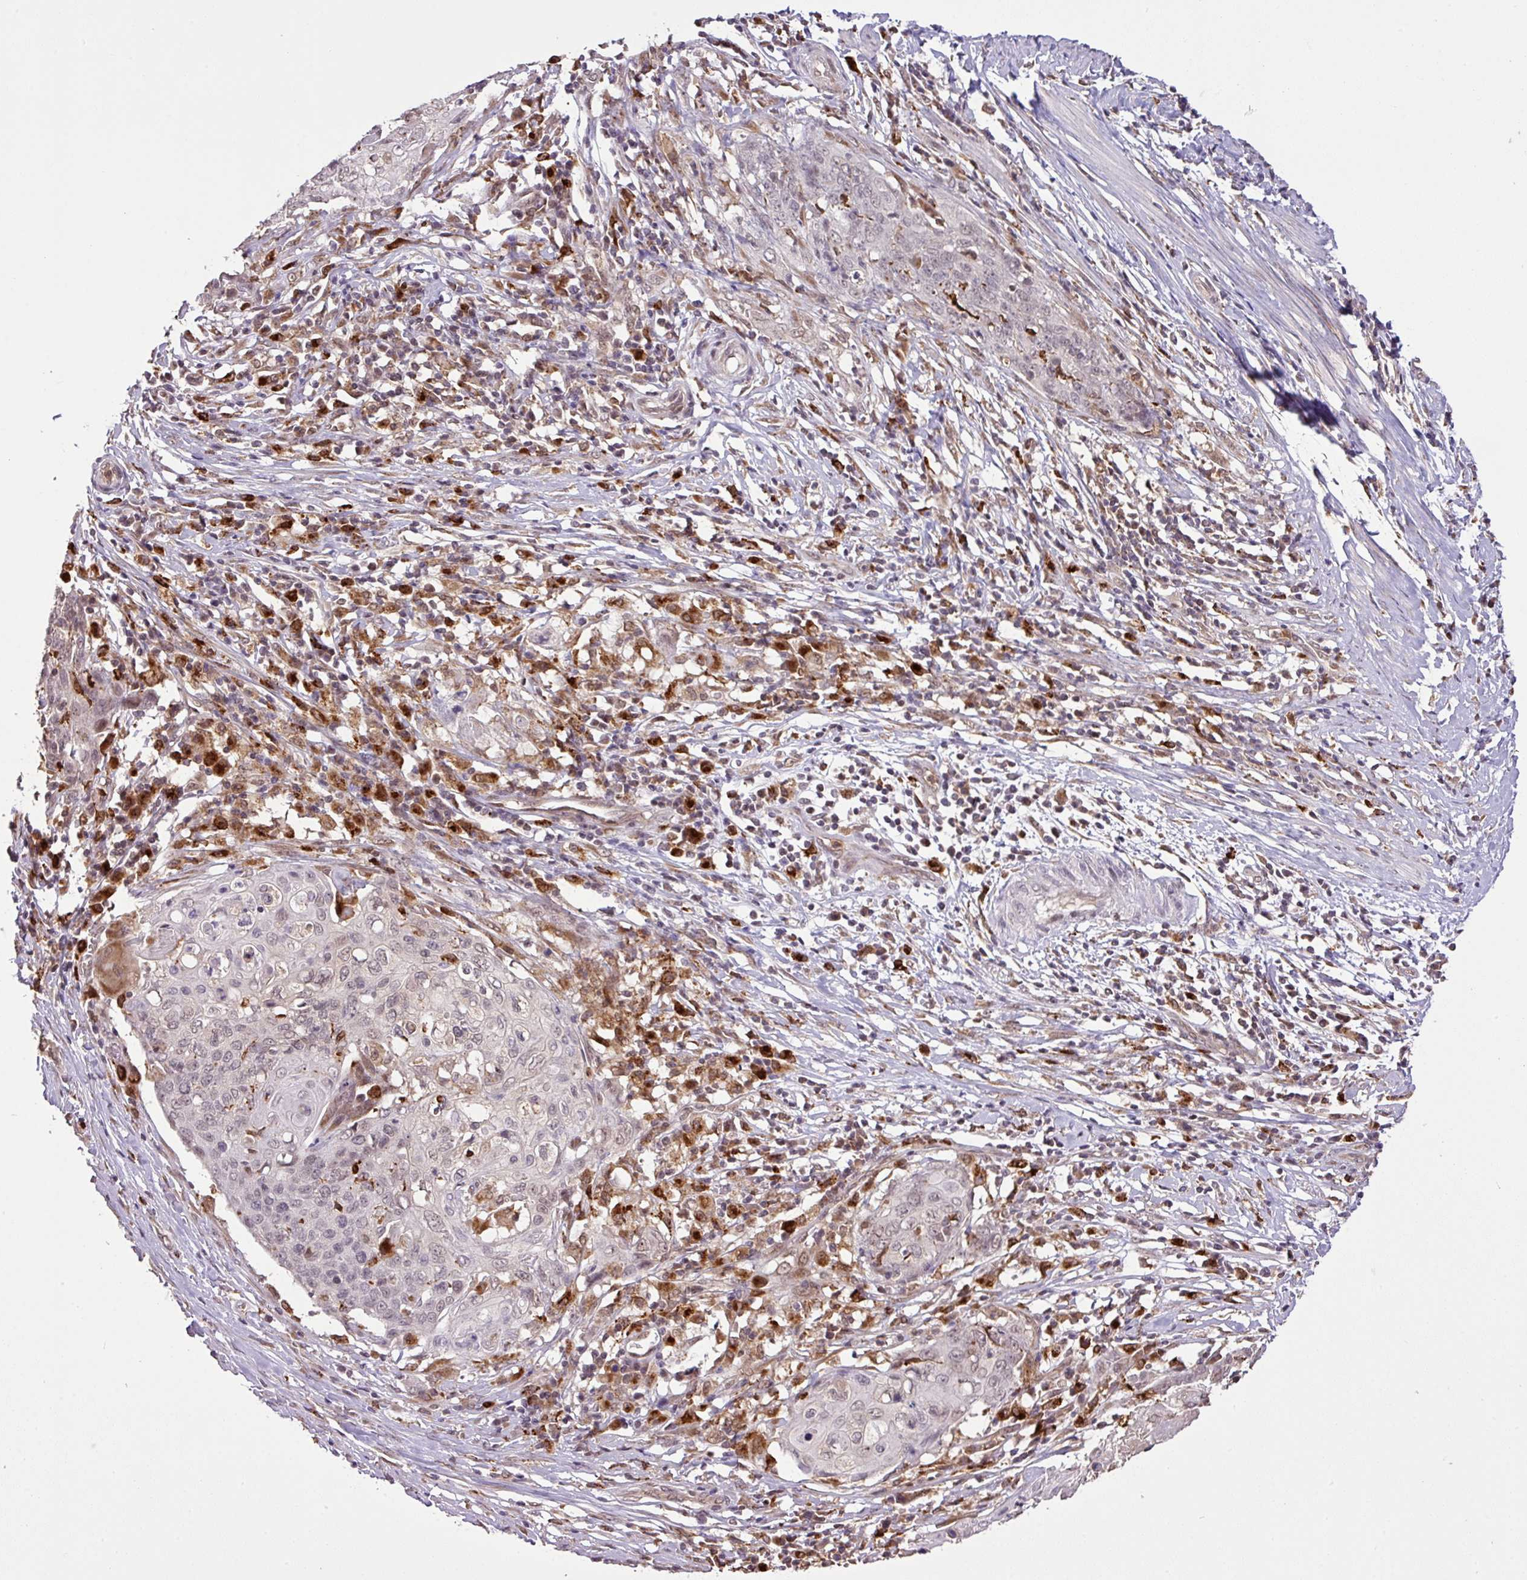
{"staining": {"intensity": "negative", "quantity": "none", "location": "none"}, "tissue": "cervical cancer", "cell_type": "Tumor cells", "image_type": "cancer", "snomed": [{"axis": "morphology", "description": "Squamous cell carcinoma, NOS"}, {"axis": "topography", "description": "Cervix"}], "caption": "Tumor cells are negative for protein expression in human cervical squamous cell carcinoma.", "gene": "SMCO4", "patient": {"sex": "female", "age": 39}}